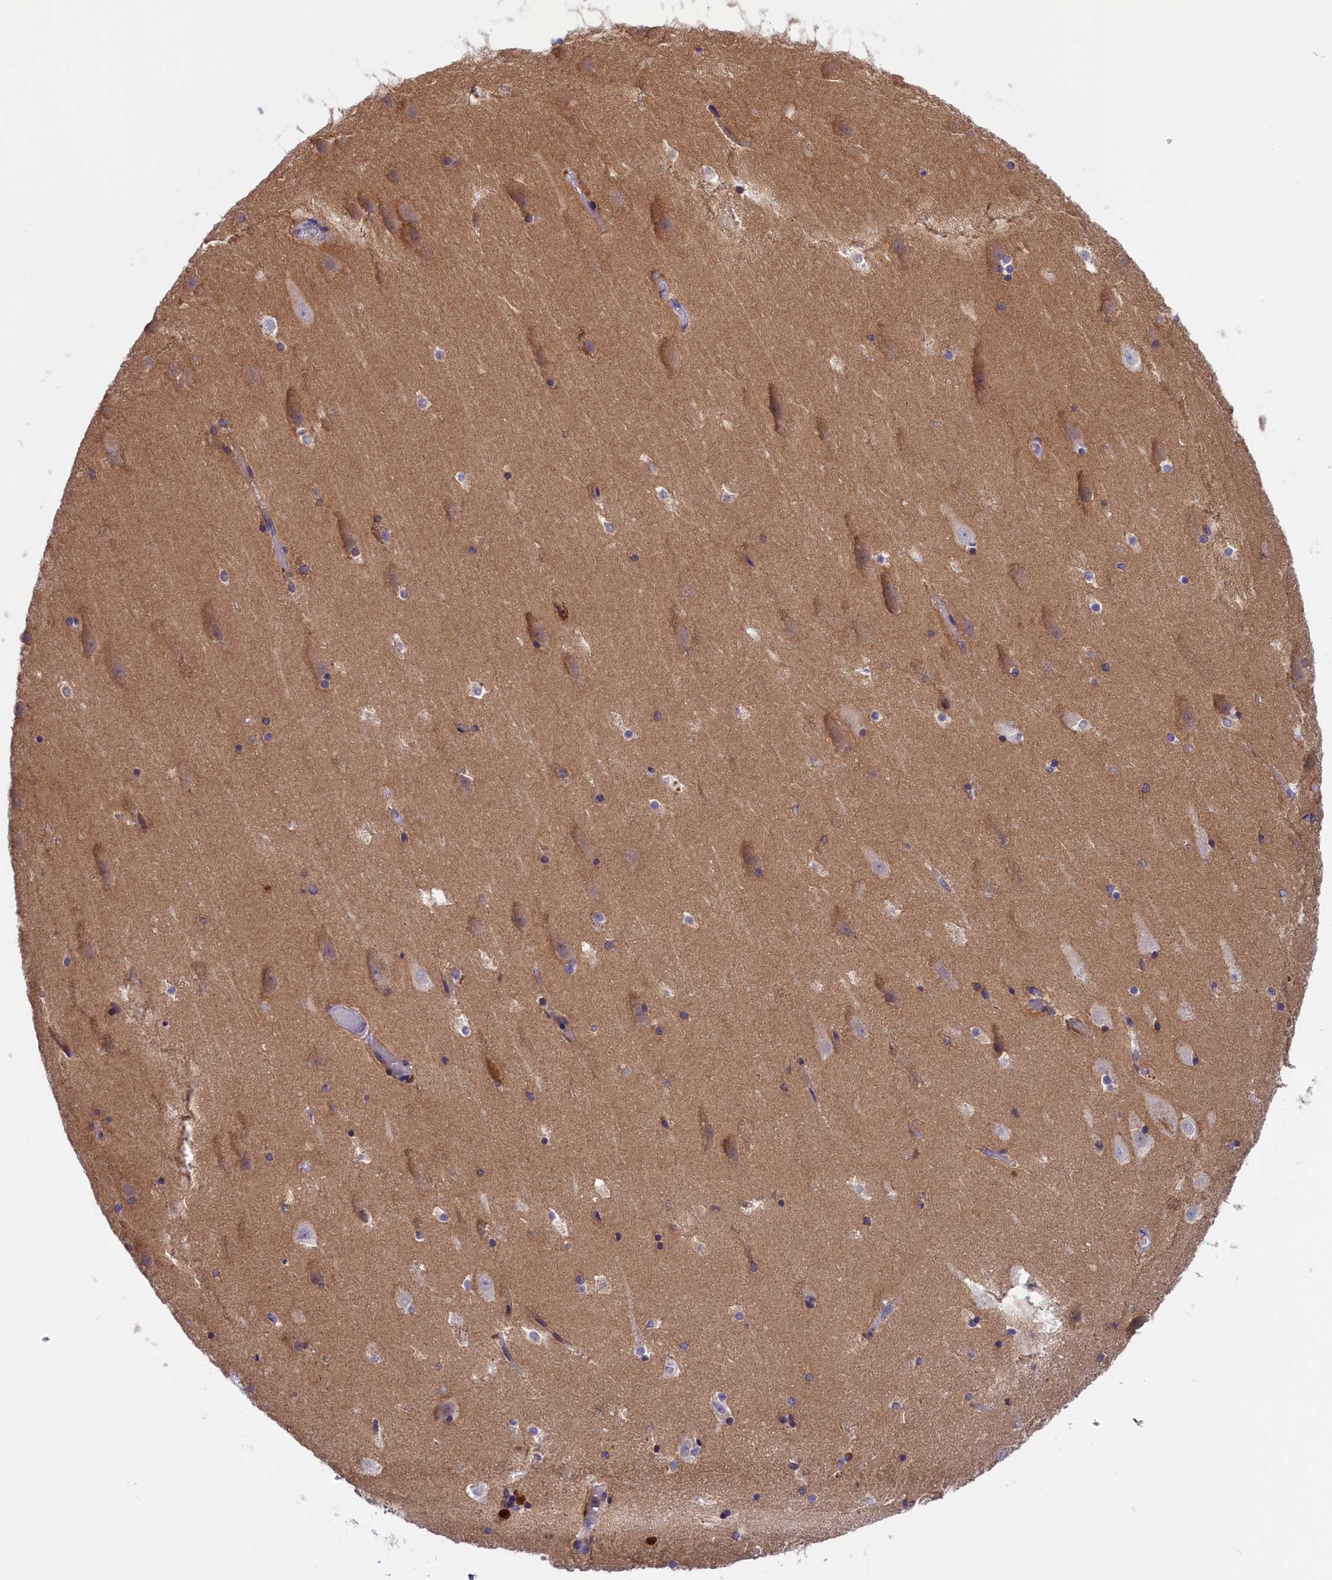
{"staining": {"intensity": "negative", "quantity": "none", "location": "none"}, "tissue": "hippocampus", "cell_type": "Glial cells", "image_type": "normal", "snomed": [{"axis": "morphology", "description": "Normal tissue, NOS"}, {"axis": "topography", "description": "Hippocampus"}], "caption": "The image reveals no significant expression in glial cells of hippocampus. The staining was performed using DAB (3,3'-diaminobenzidine) to visualize the protein expression in brown, while the nuclei were stained in blue with hematoxylin (Magnification: 20x).", "gene": "STYX", "patient": {"sex": "female", "age": 52}}